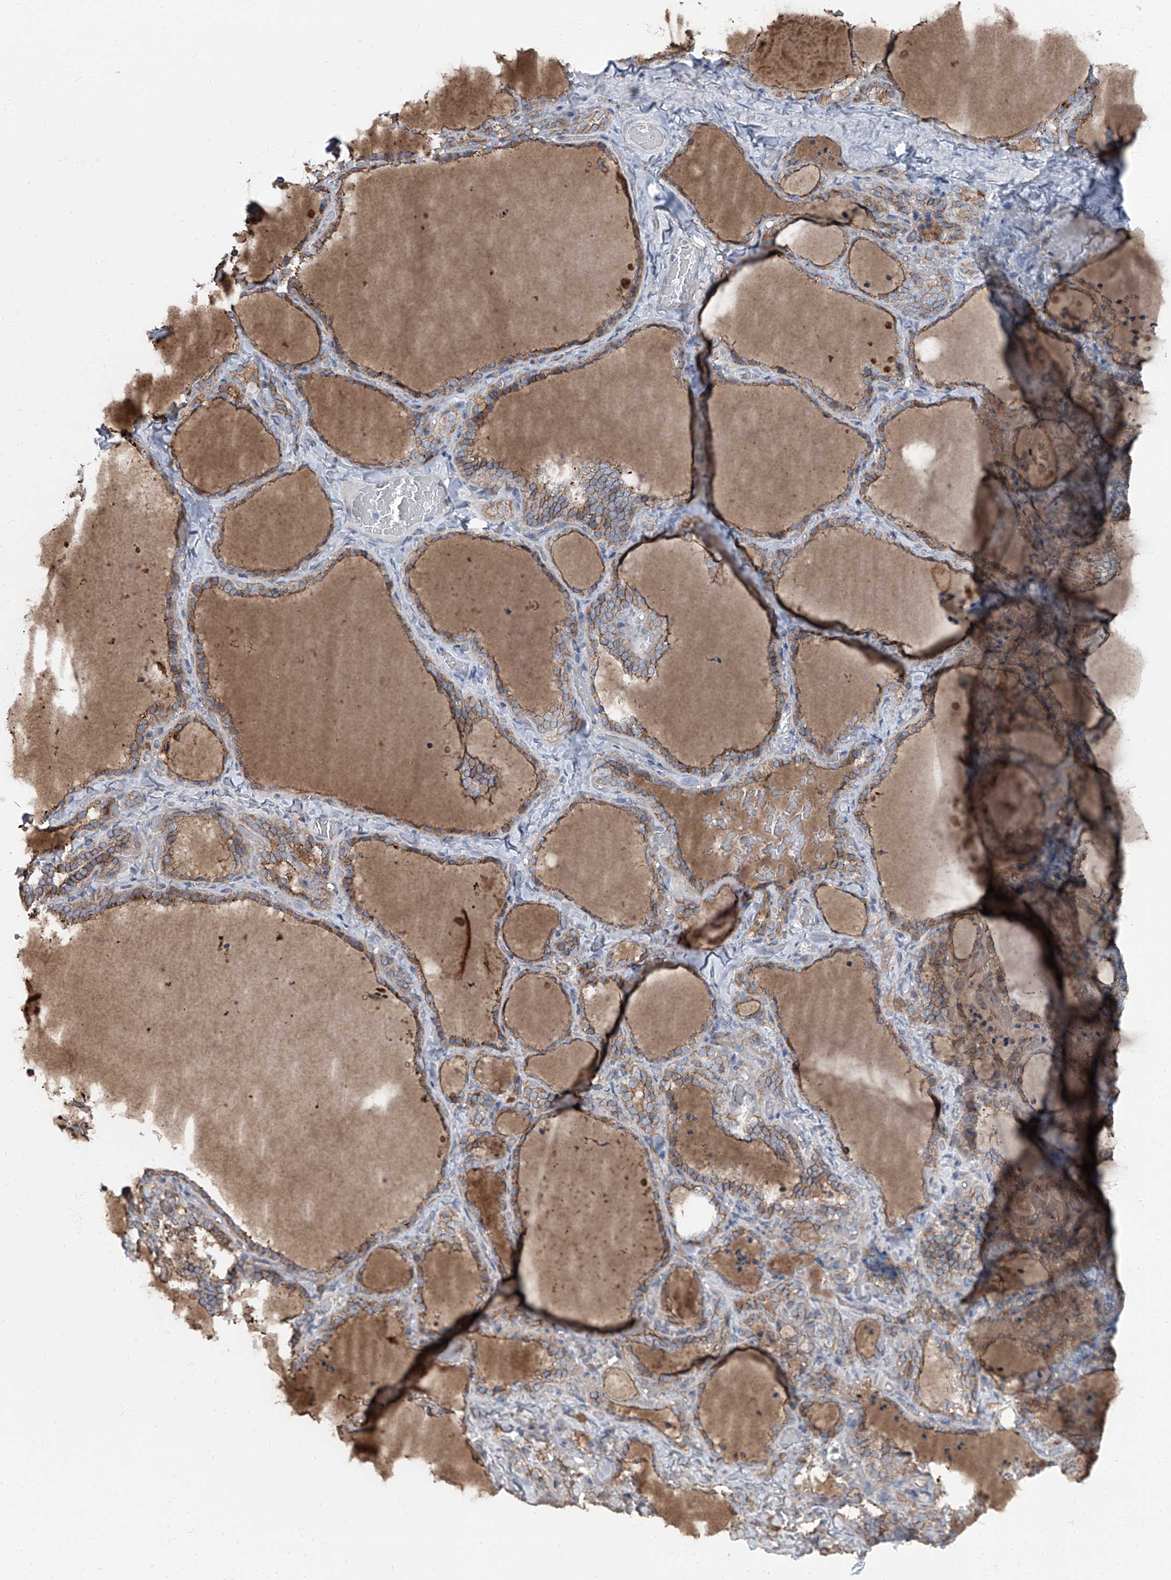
{"staining": {"intensity": "moderate", "quantity": ">75%", "location": "cytoplasmic/membranous"}, "tissue": "thyroid gland", "cell_type": "Glandular cells", "image_type": "normal", "snomed": [{"axis": "morphology", "description": "Normal tissue, NOS"}, {"axis": "topography", "description": "Thyroid gland"}], "caption": "Immunohistochemistry of benign human thyroid gland displays medium levels of moderate cytoplasmic/membranous expression in approximately >75% of glandular cells. (DAB (3,3'-diaminobenzidine) IHC with brightfield microscopy, high magnification).", "gene": "GPR142", "patient": {"sex": "female", "age": 22}}